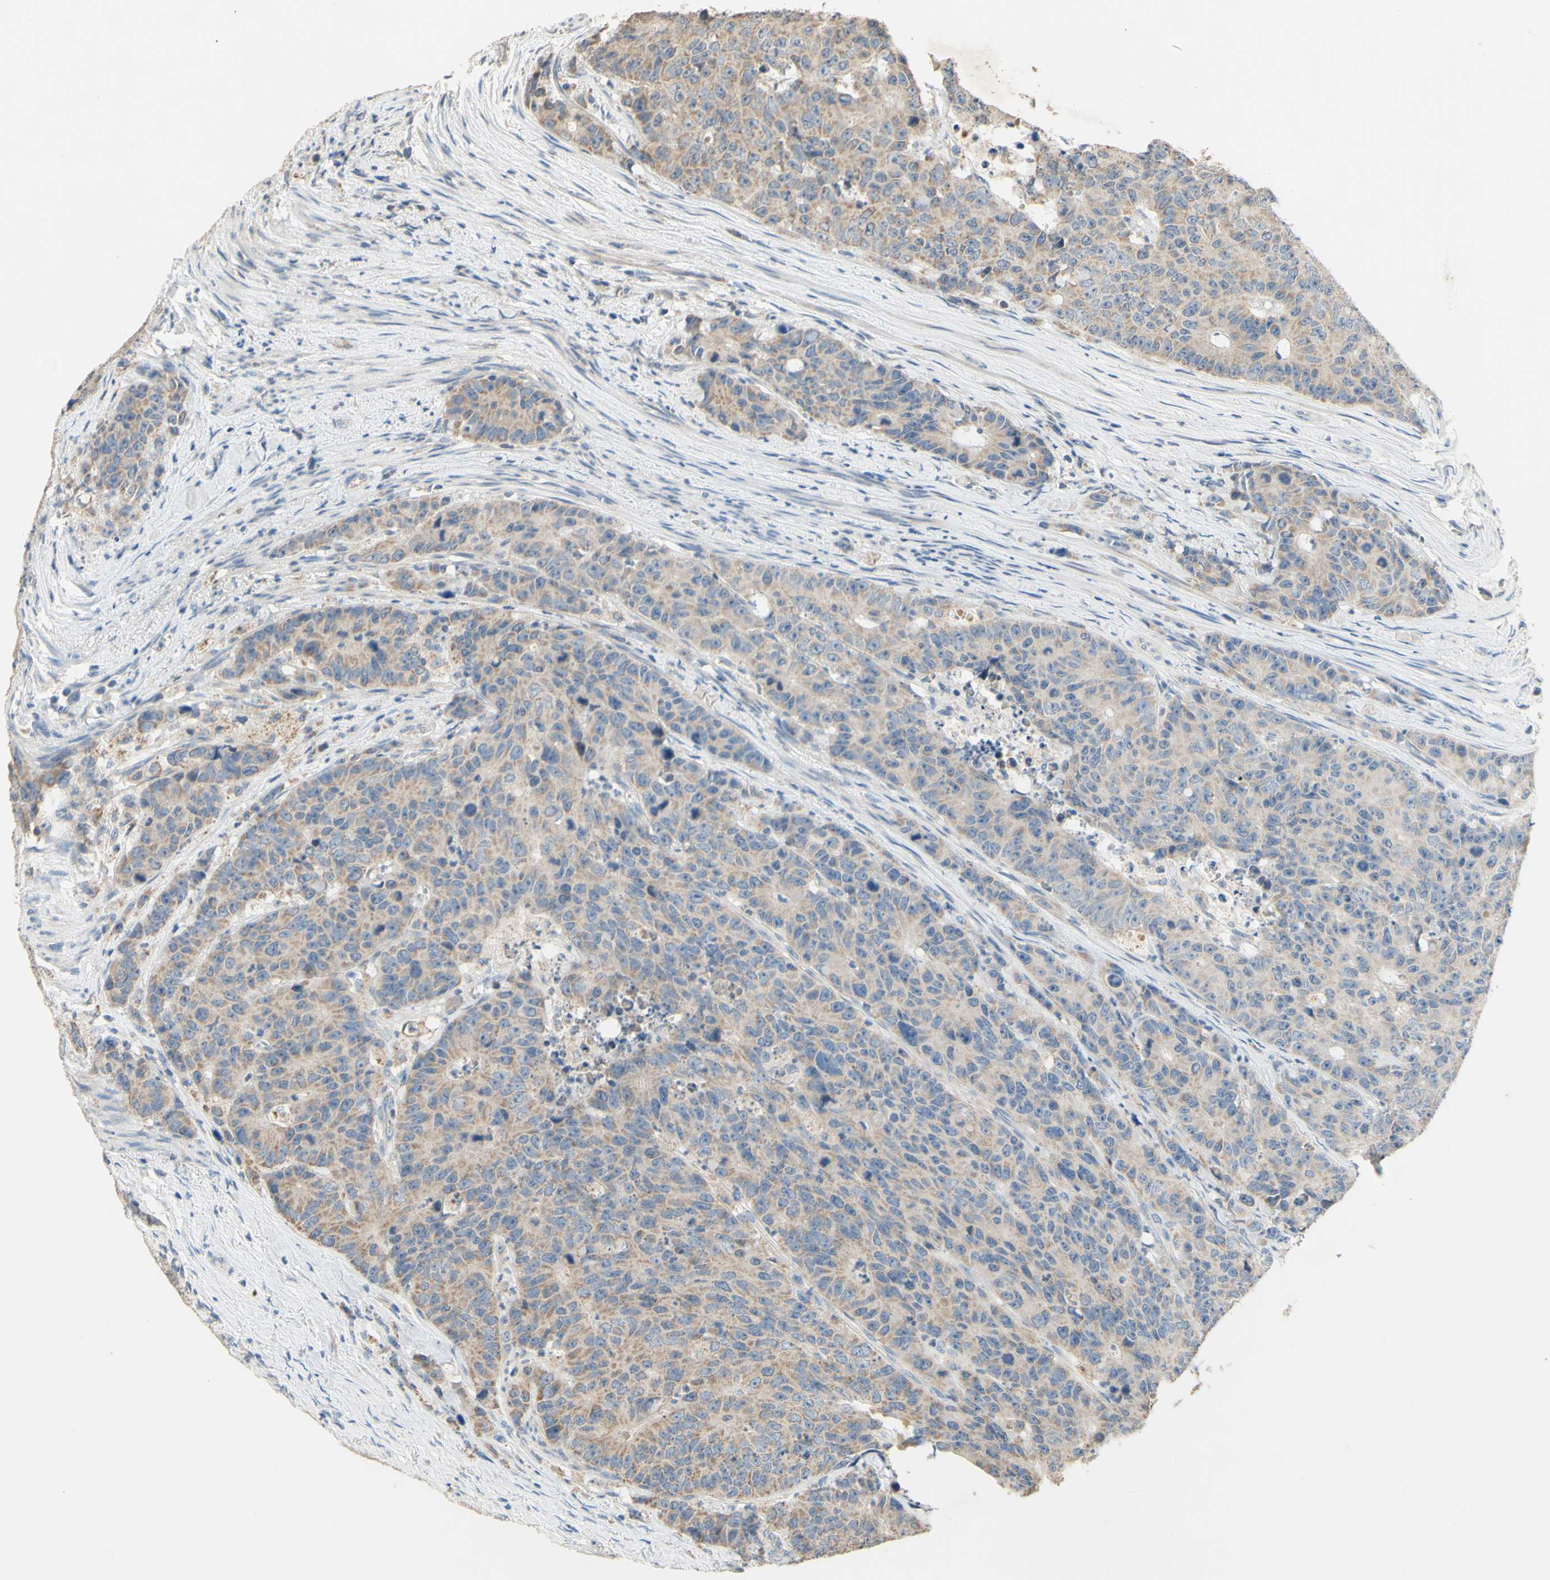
{"staining": {"intensity": "moderate", "quantity": "25%-75%", "location": "cytoplasmic/membranous"}, "tissue": "colorectal cancer", "cell_type": "Tumor cells", "image_type": "cancer", "snomed": [{"axis": "morphology", "description": "Adenocarcinoma, NOS"}, {"axis": "topography", "description": "Colon"}], "caption": "The histopathology image reveals staining of adenocarcinoma (colorectal), revealing moderate cytoplasmic/membranous protein expression (brown color) within tumor cells. (DAB (3,3'-diaminobenzidine) IHC, brown staining for protein, blue staining for nuclei).", "gene": "PTGIS", "patient": {"sex": "female", "age": 86}}